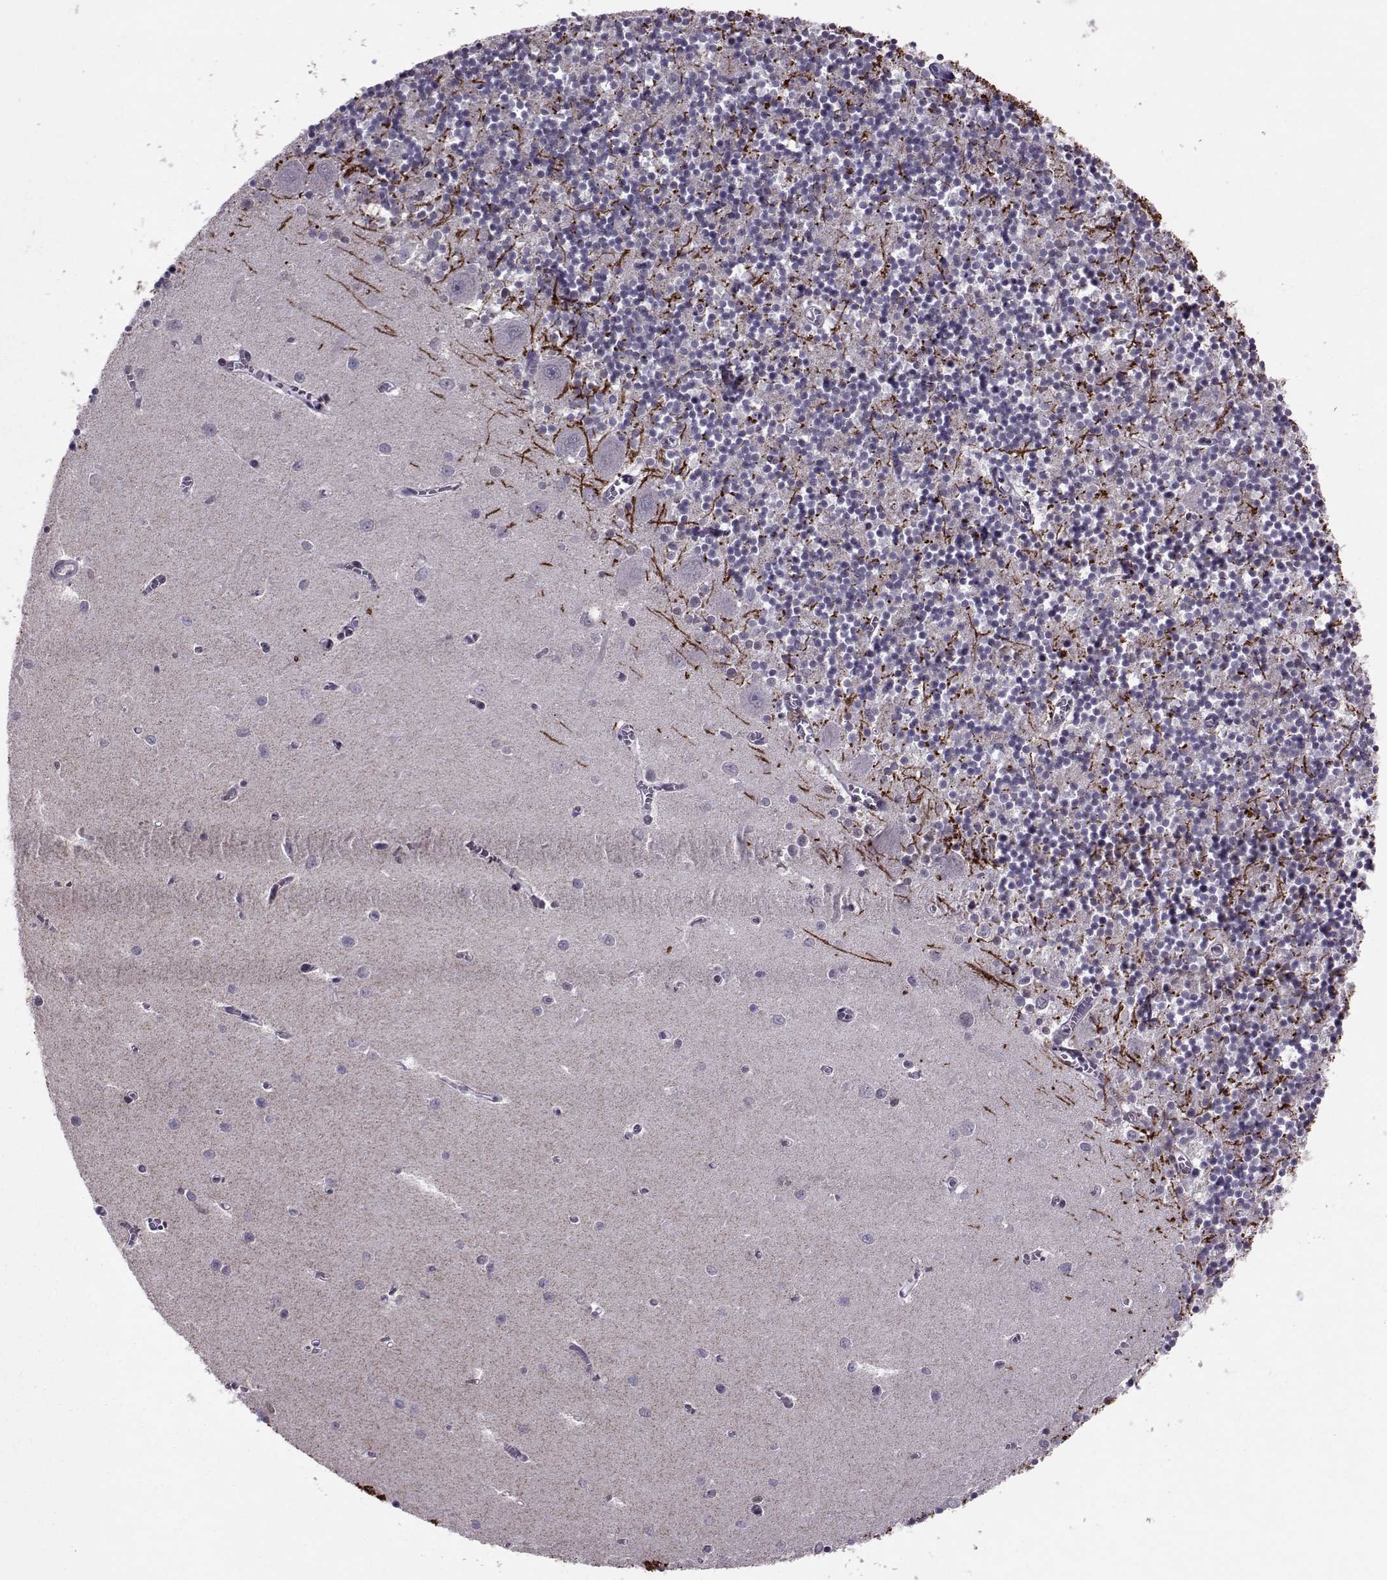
{"staining": {"intensity": "negative", "quantity": "none", "location": "none"}, "tissue": "cerebellum", "cell_type": "Cells in granular layer", "image_type": "normal", "snomed": [{"axis": "morphology", "description": "Normal tissue, NOS"}, {"axis": "topography", "description": "Cerebellum"}], "caption": "An IHC histopathology image of unremarkable cerebellum is shown. There is no staining in cells in granular layer of cerebellum.", "gene": "CDK4", "patient": {"sex": "female", "age": 64}}